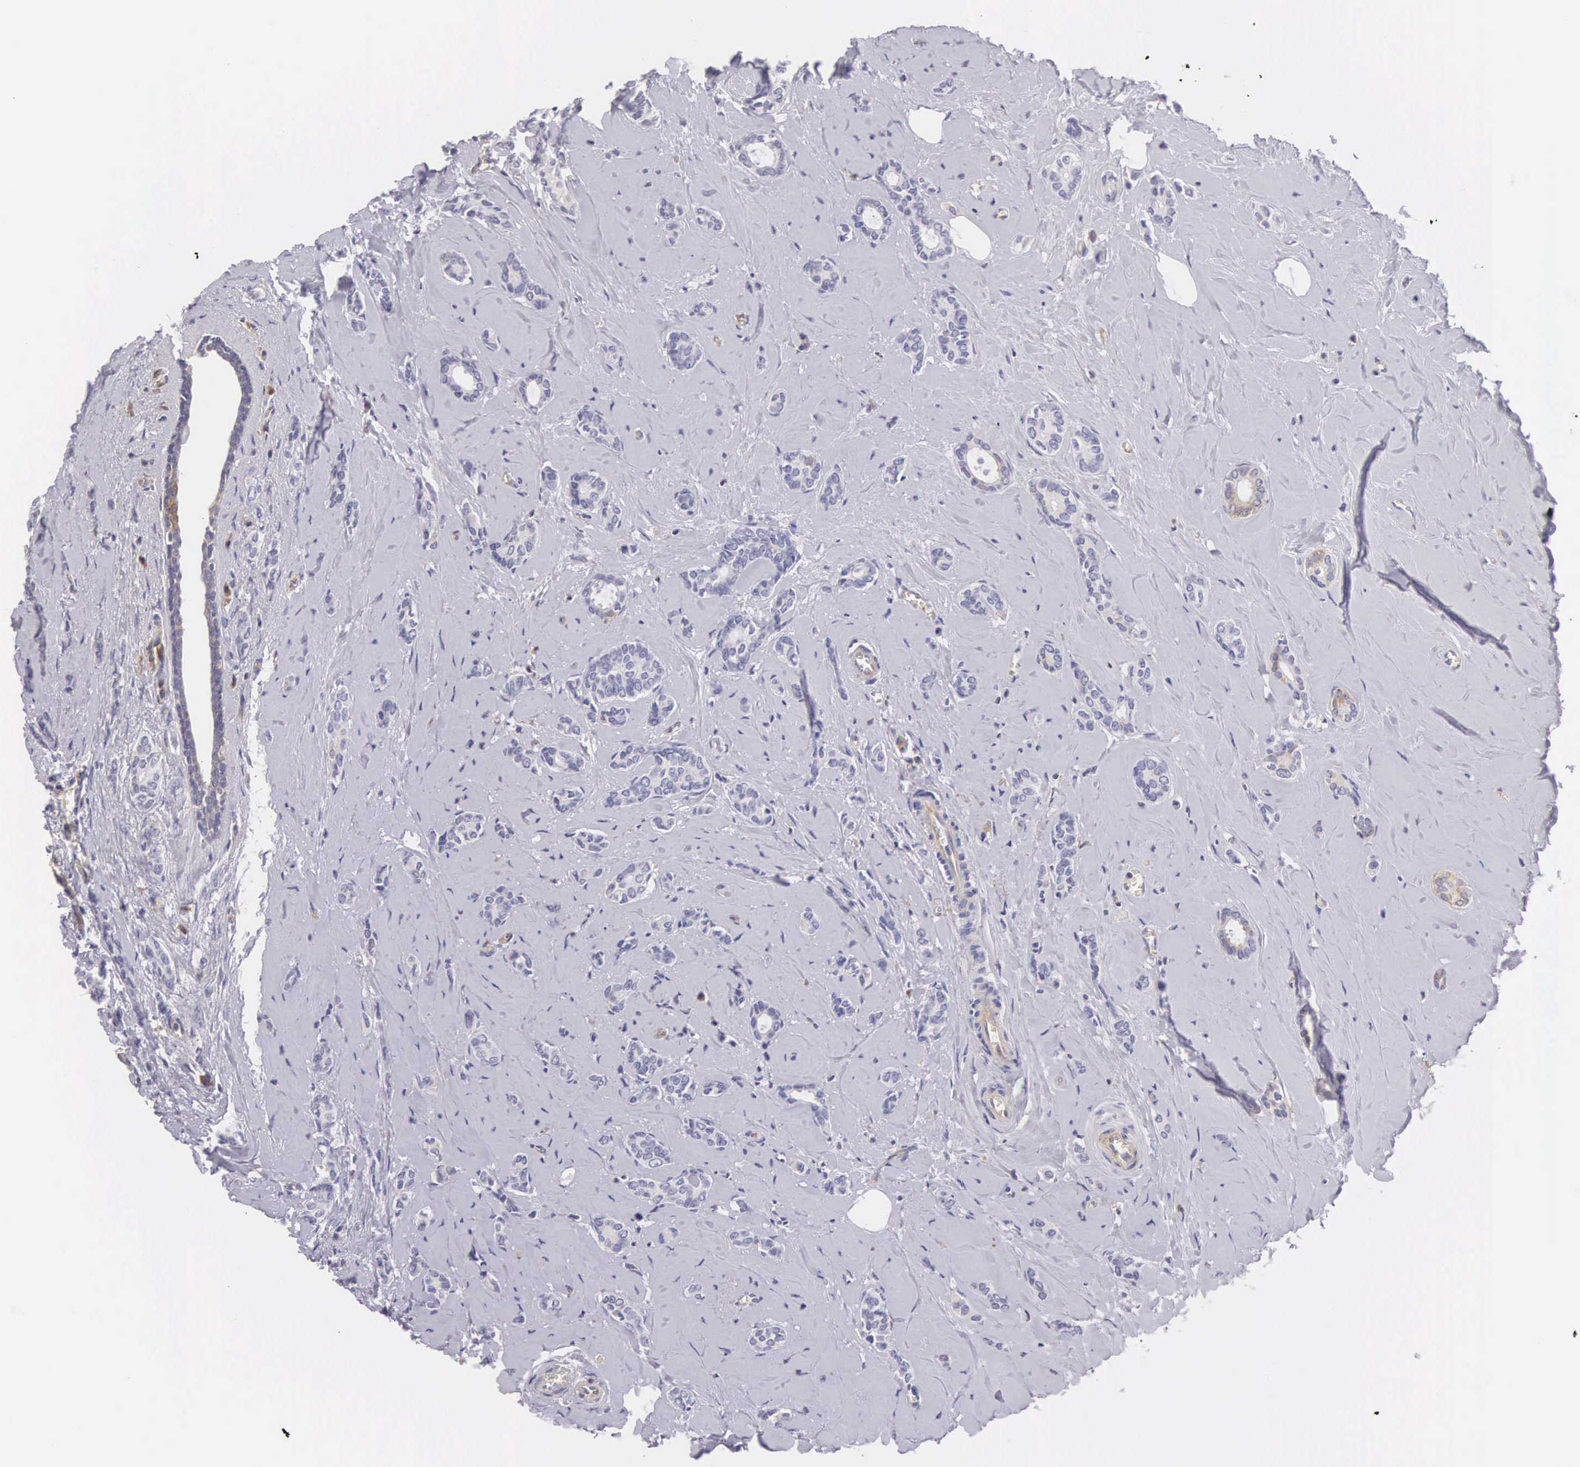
{"staining": {"intensity": "negative", "quantity": "none", "location": "none"}, "tissue": "breast cancer", "cell_type": "Tumor cells", "image_type": "cancer", "snomed": [{"axis": "morphology", "description": "Duct carcinoma"}, {"axis": "topography", "description": "Breast"}], "caption": "Breast cancer stained for a protein using immunohistochemistry (IHC) demonstrates no positivity tumor cells.", "gene": "OSBPL3", "patient": {"sex": "female", "age": 50}}